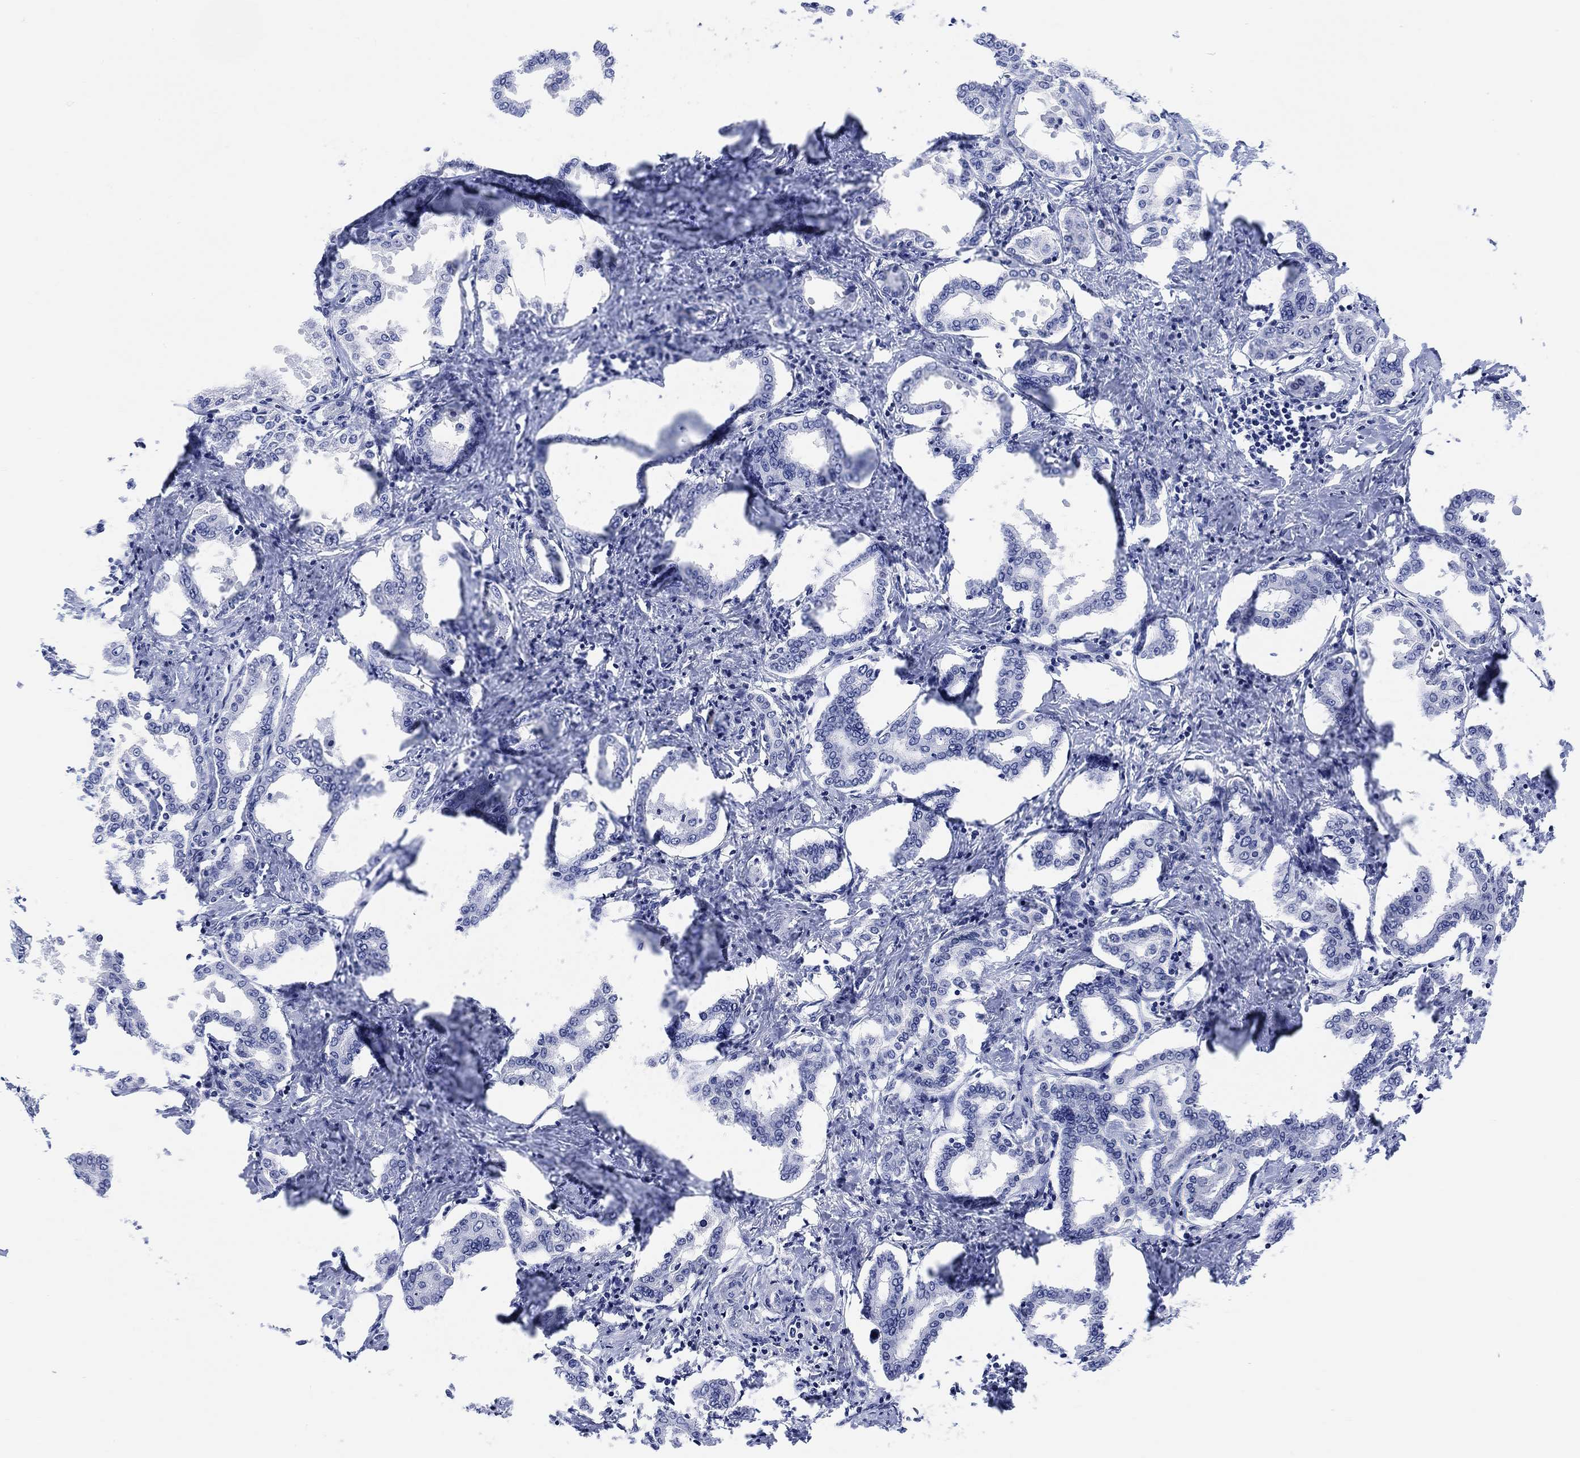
{"staining": {"intensity": "negative", "quantity": "none", "location": "none"}, "tissue": "liver cancer", "cell_type": "Tumor cells", "image_type": "cancer", "snomed": [{"axis": "morphology", "description": "Cholangiocarcinoma"}, {"axis": "topography", "description": "Liver"}], "caption": "A high-resolution photomicrograph shows immunohistochemistry staining of liver cholangiocarcinoma, which demonstrates no significant staining in tumor cells. (Brightfield microscopy of DAB (3,3'-diaminobenzidine) IHC at high magnification).", "gene": "XIRP2", "patient": {"sex": "female", "age": 47}}